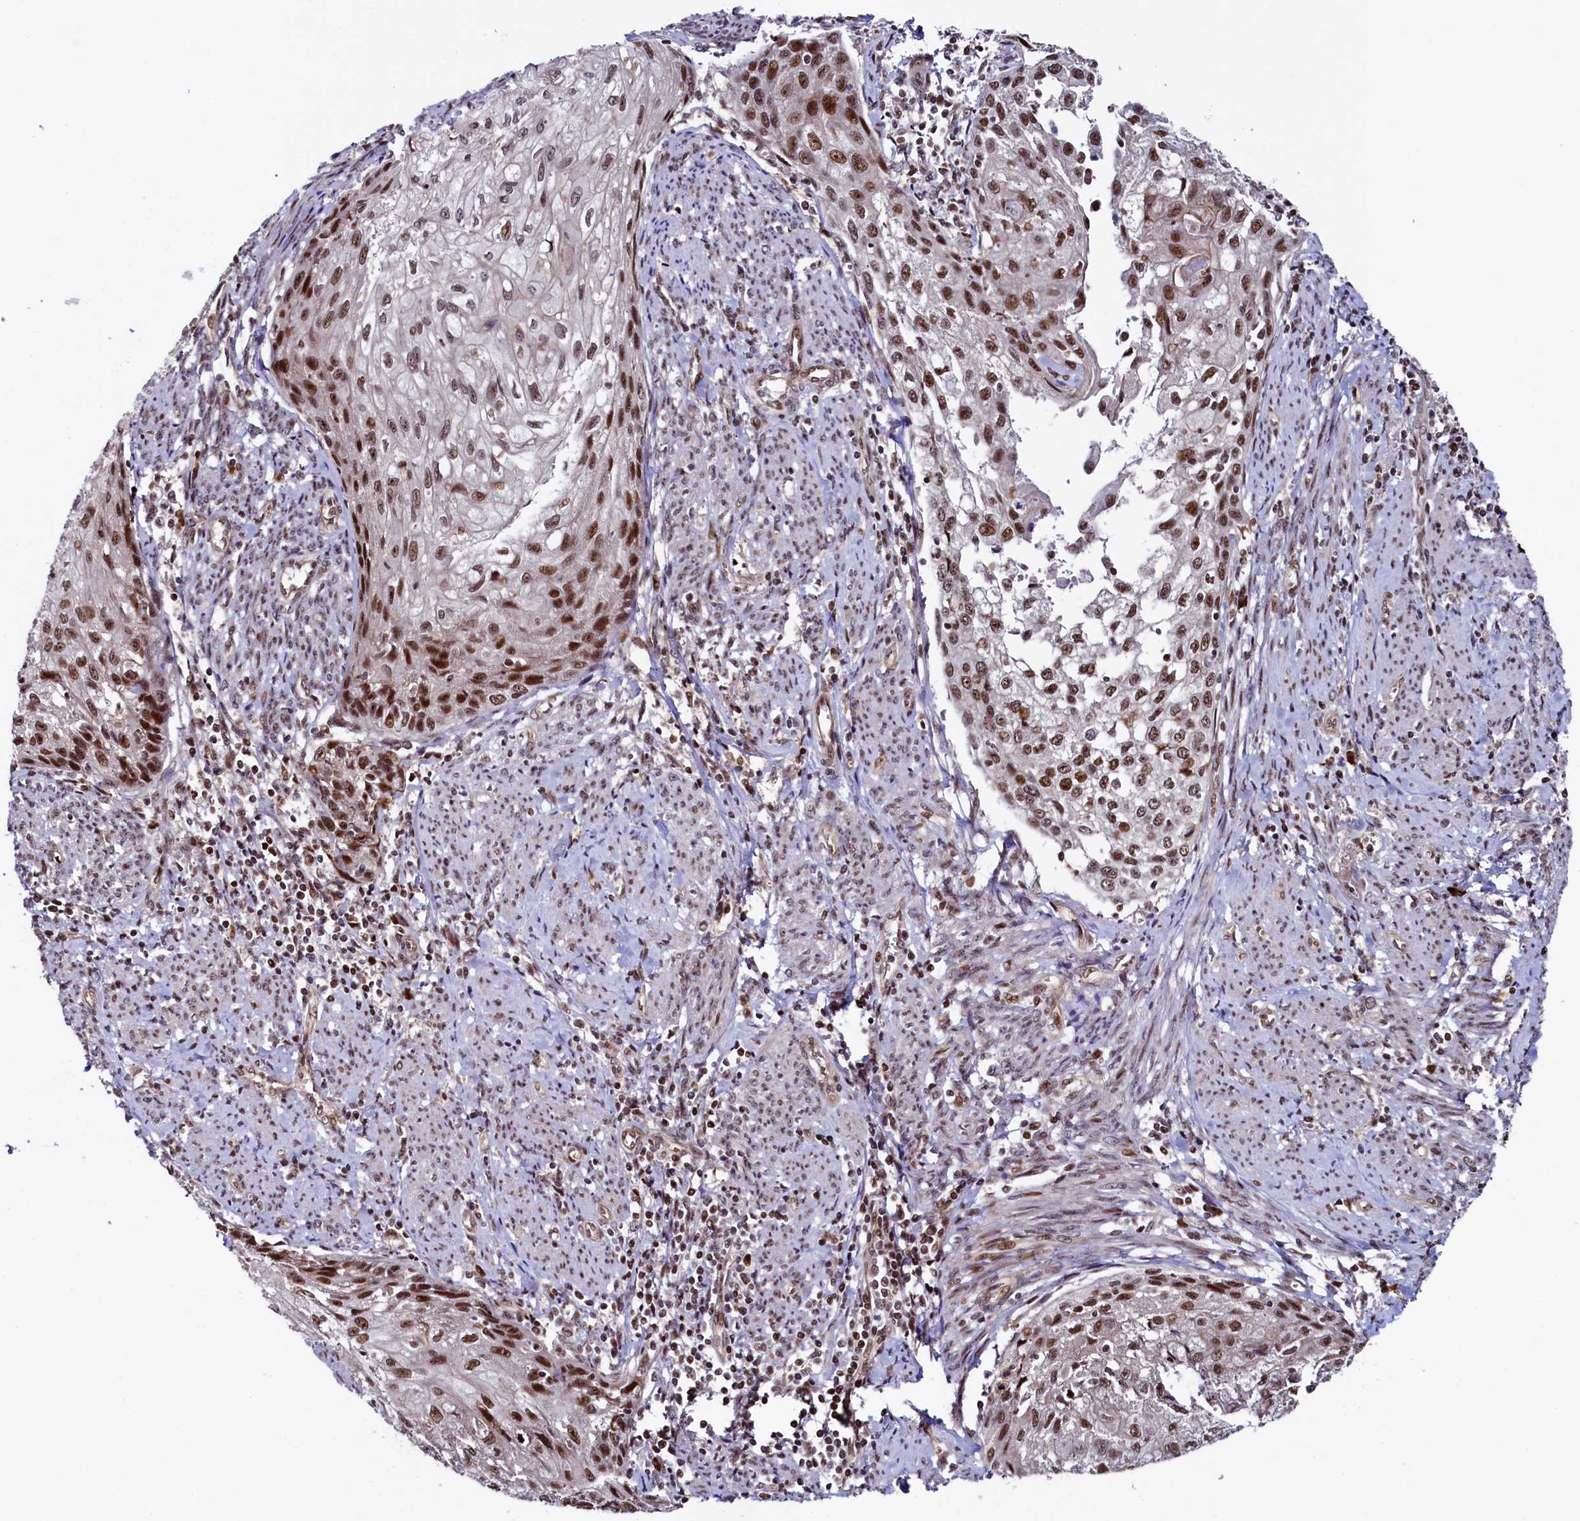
{"staining": {"intensity": "moderate", "quantity": ">75%", "location": "nuclear"}, "tissue": "cervical cancer", "cell_type": "Tumor cells", "image_type": "cancer", "snomed": [{"axis": "morphology", "description": "Squamous cell carcinoma, NOS"}, {"axis": "topography", "description": "Cervix"}], "caption": "Tumor cells show medium levels of moderate nuclear expression in about >75% of cells in human cervical cancer.", "gene": "LEO1", "patient": {"sex": "female", "age": 67}}